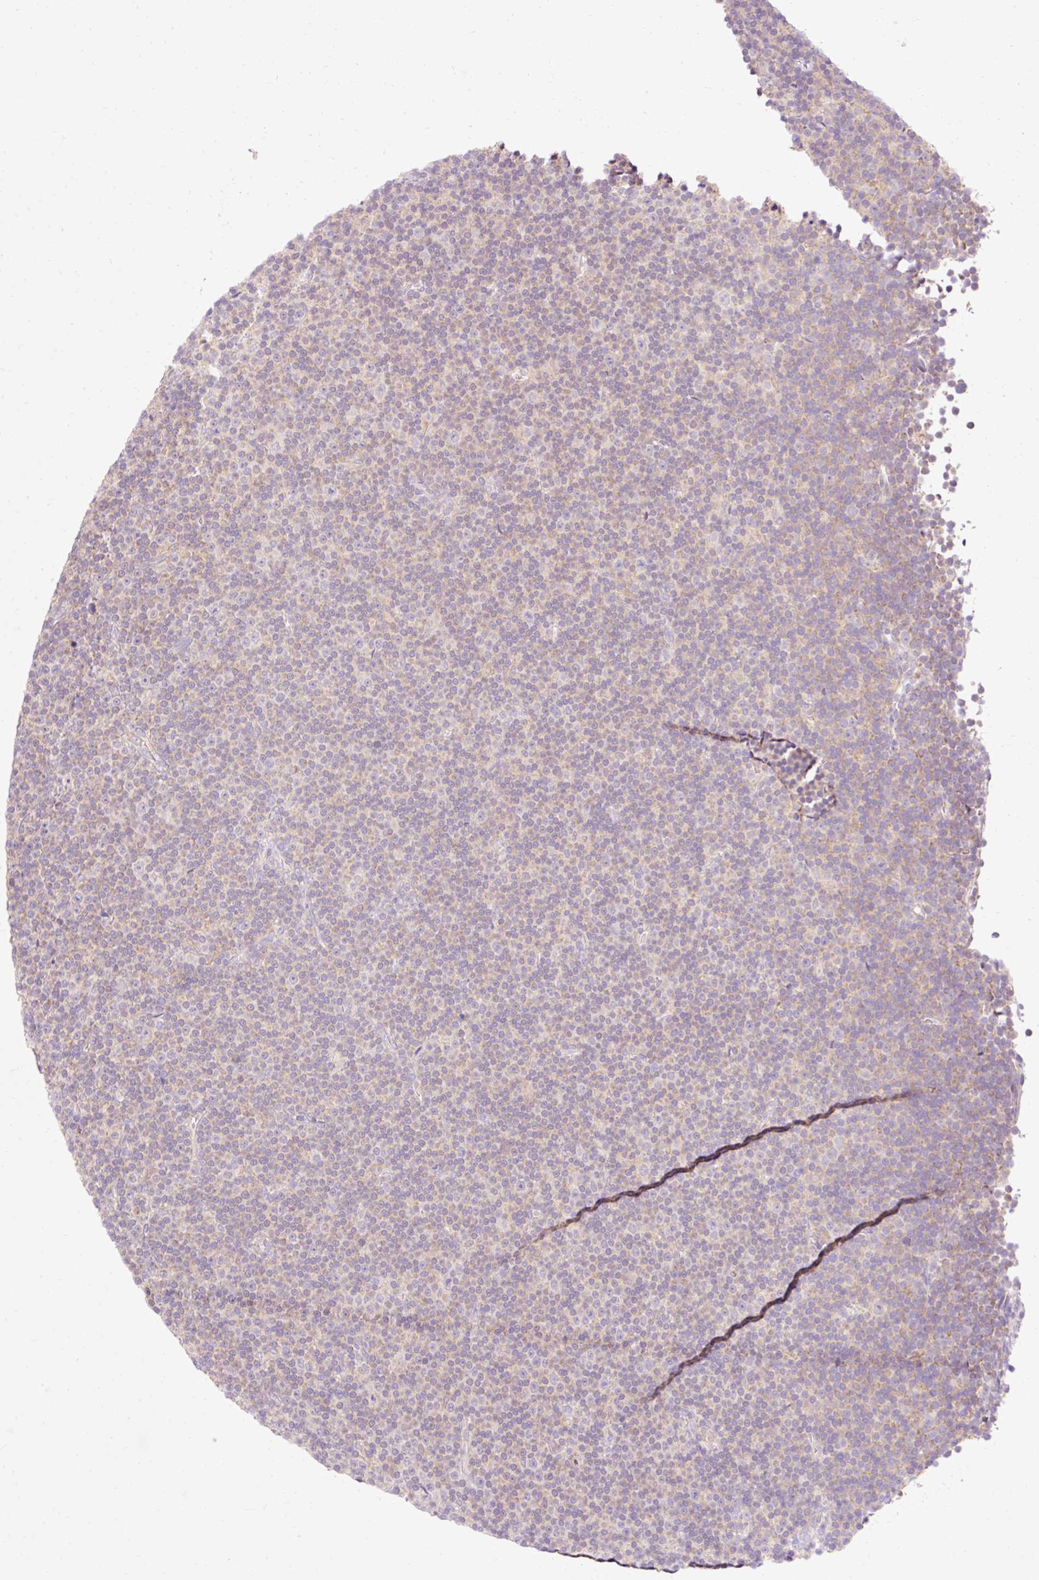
{"staining": {"intensity": "weak", "quantity": "25%-75%", "location": "cytoplasmic/membranous"}, "tissue": "lymphoma", "cell_type": "Tumor cells", "image_type": "cancer", "snomed": [{"axis": "morphology", "description": "Malignant lymphoma, non-Hodgkin's type, Low grade"}, {"axis": "topography", "description": "Lymph node"}], "caption": "There is low levels of weak cytoplasmic/membranous positivity in tumor cells of lymphoma, as demonstrated by immunohistochemical staining (brown color).", "gene": "IMMT", "patient": {"sex": "female", "age": 67}}